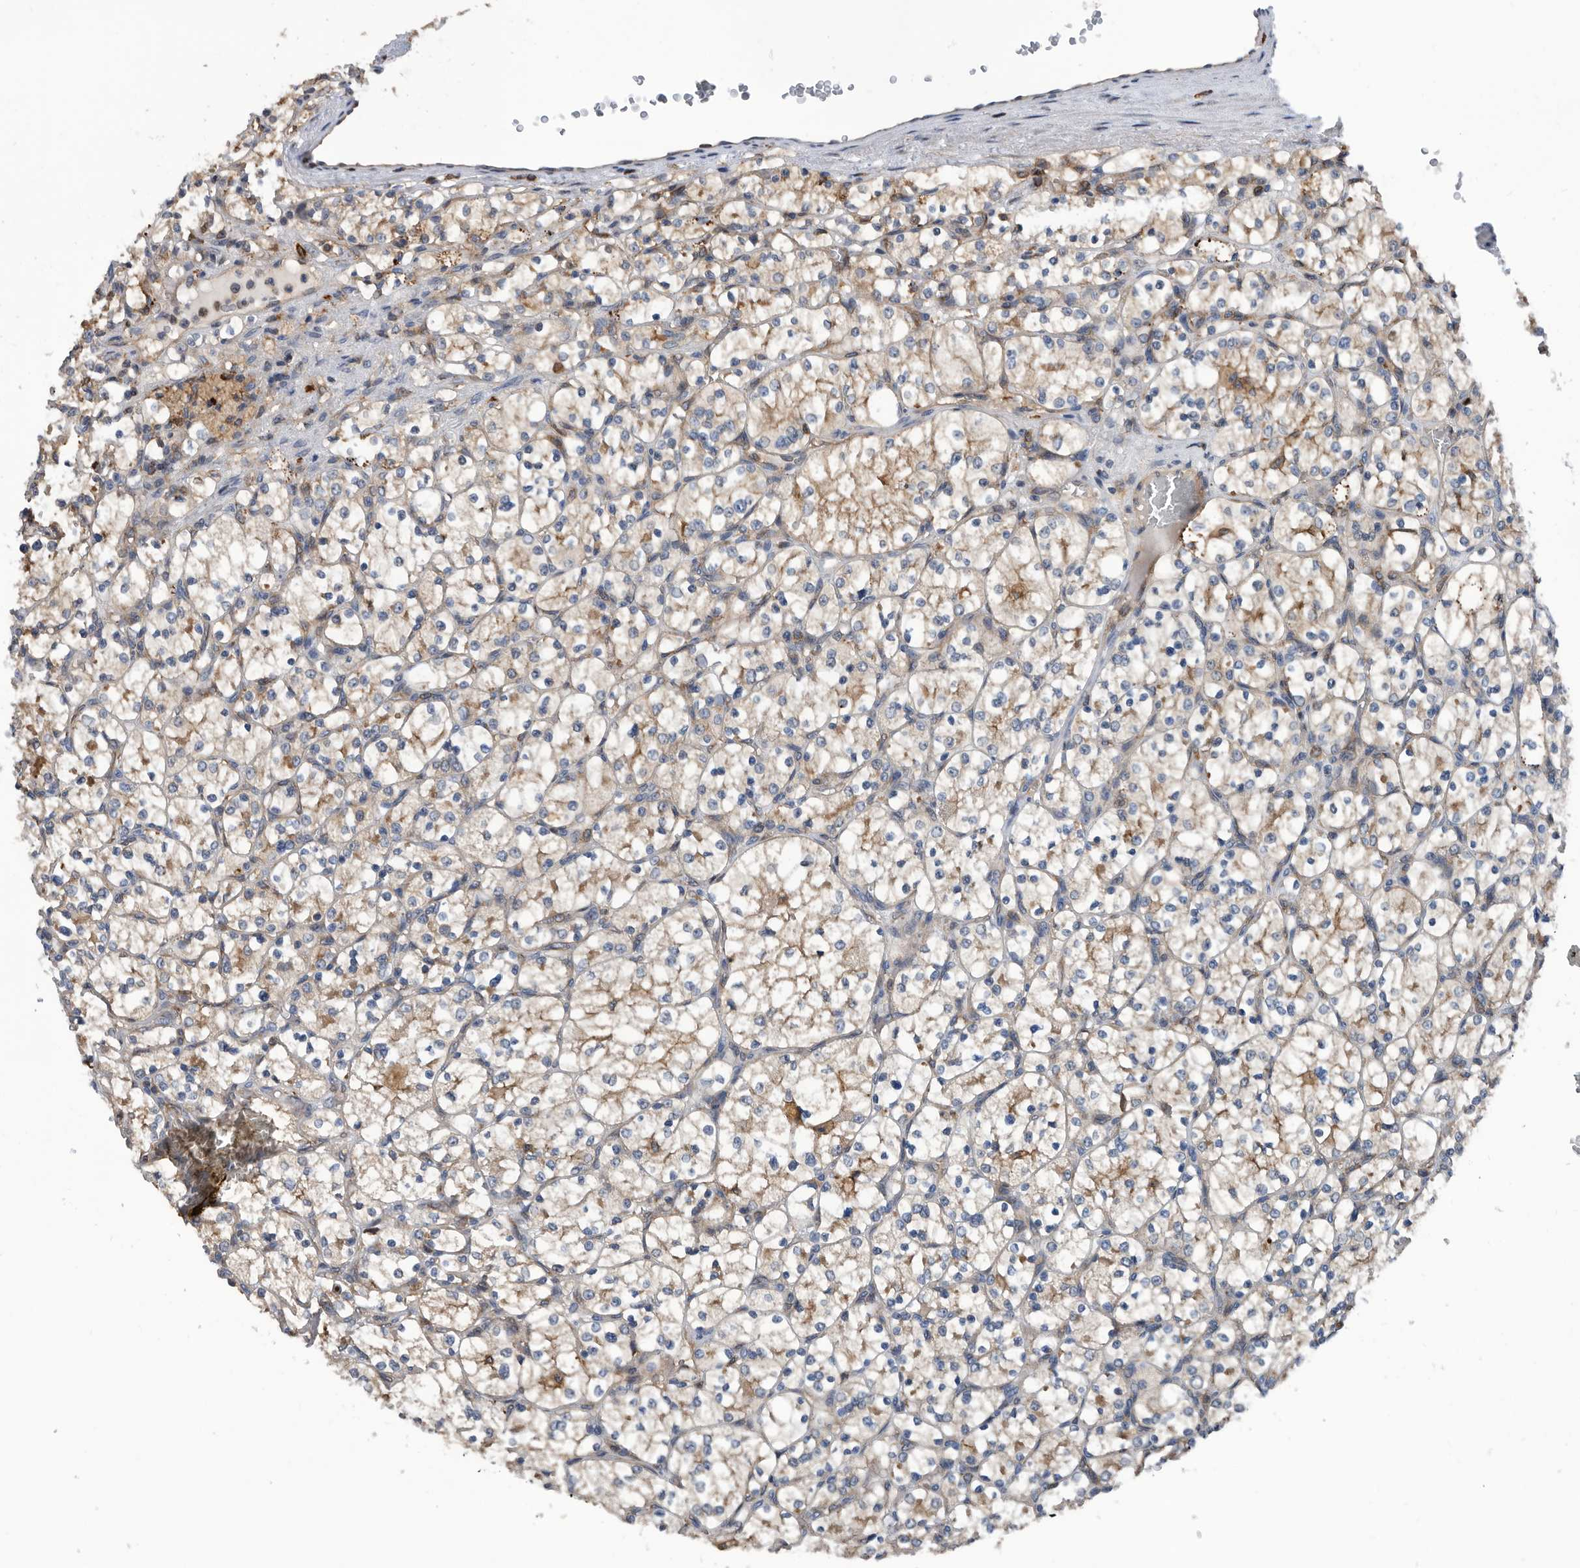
{"staining": {"intensity": "weak", "quantity": ">75%", "location": "cytoplasmic/membranous"}, "tissue": "renal cancer", "cell_type": "Tumor cells", "image_type": "cancer", "snomed": [{"axis": "morphology", "description": "Adenocarcinoma, NOS"}, {"axis": "topography", "description": "Kidney"}], "caption": "Human renal adenocarcinoma stained for a protein (brown) shows weak cytoplasmic/membranous positive expression in about >75% of tumor cells.", "gene": "ATAD2", "patient": {"sex": "female", "age": 69}}